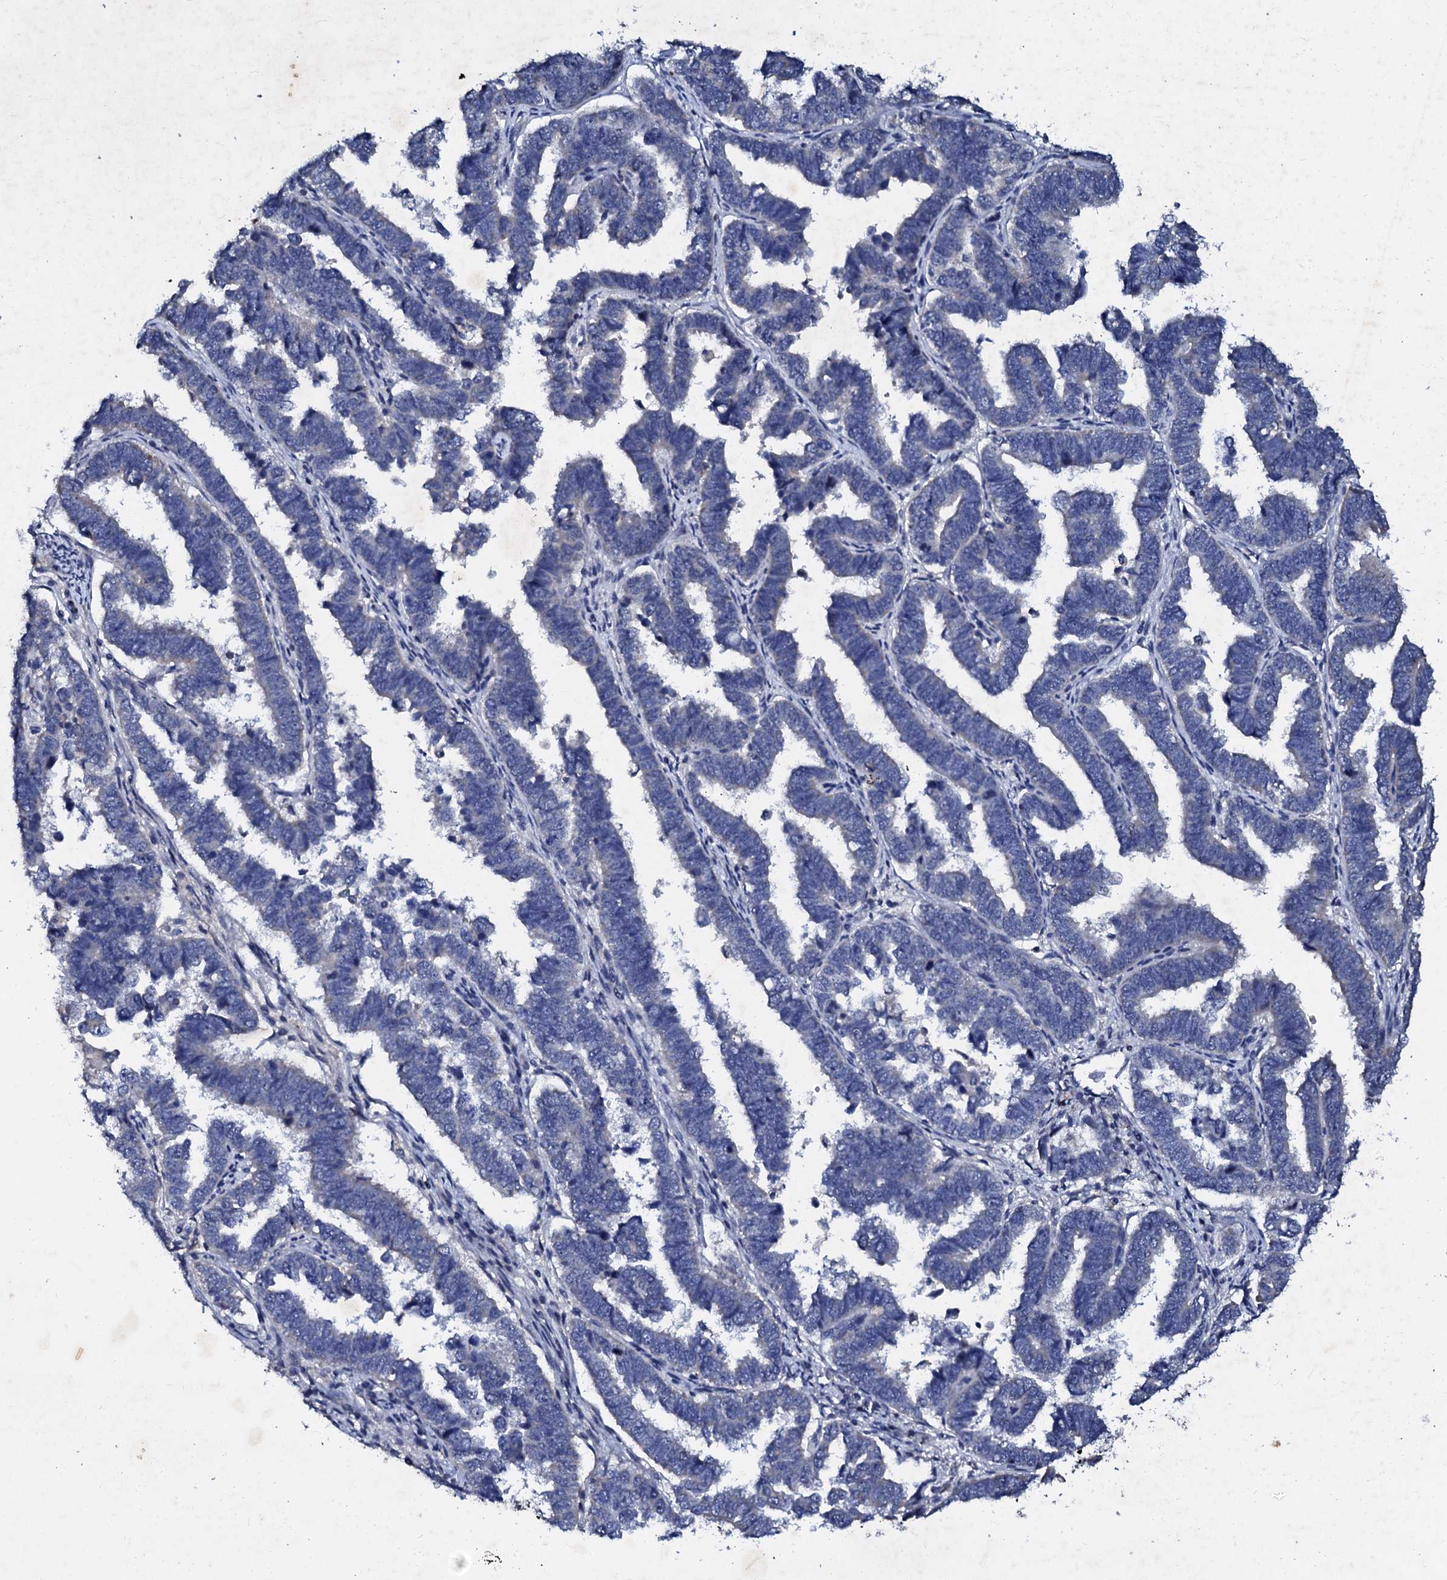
{"staining": {"intensity": "negative", "quantity": "none", "location": "none"}, "tissue": "endometrial cancer", "cell_type": "Tumor cells", "image_type": "cancer", "snomed": [{"axis": "morphology", "description": "Adenocarcinoma, NOS"}, {"axis": "topography", "description": "Endometrium"}], "caption": "Immunohistochemistry (IHC) of human adenocarcinoma (endometrial) exhibits no staining in tumor cells.", "gene": "SLC37A4", "patient": {"sex": "female", "age": 75}}